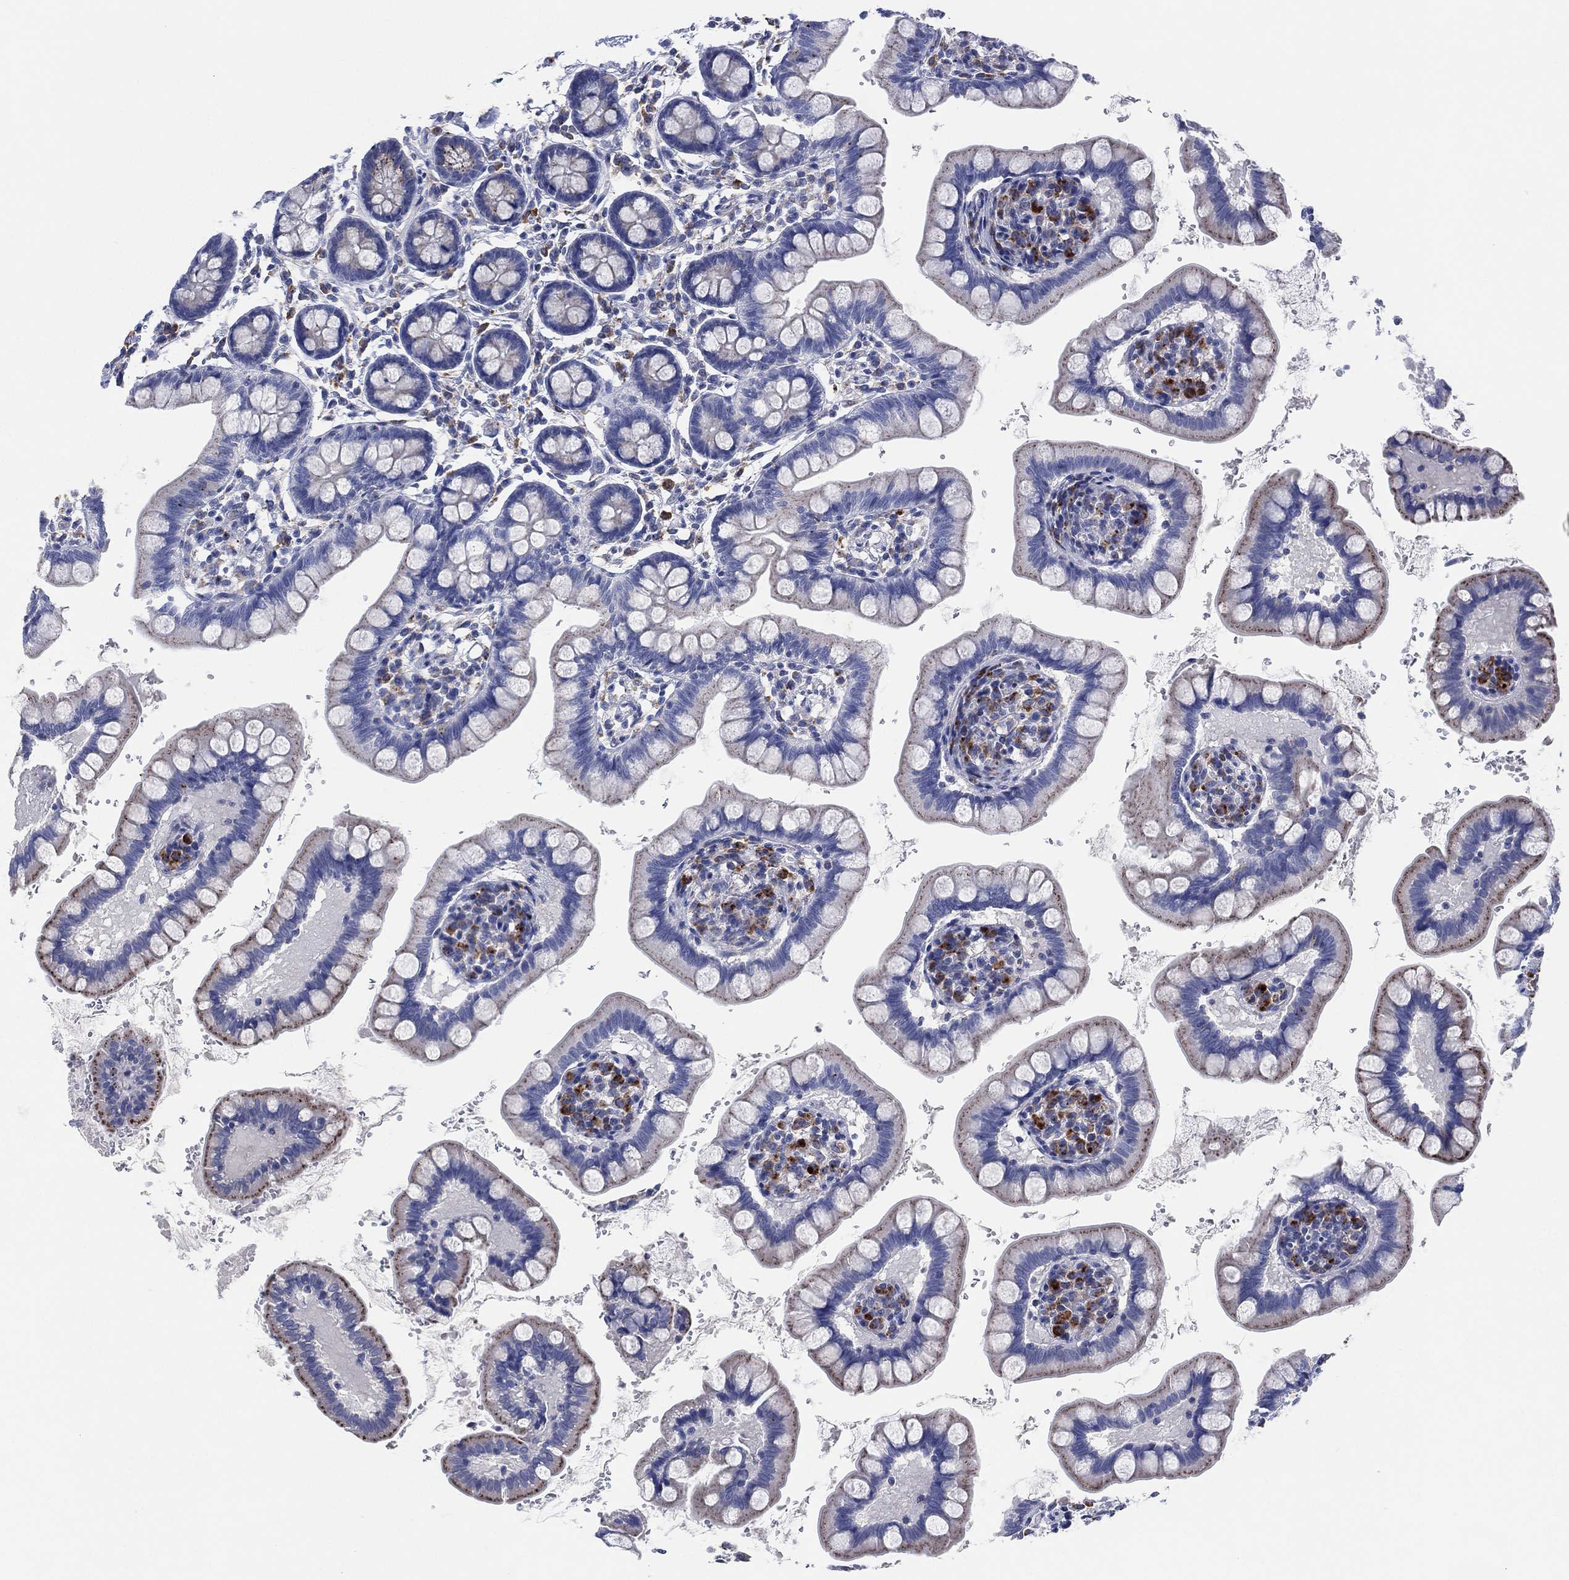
{"staining": {"intensity": "negative", "quantity": "none", "location": "none"}, "tissue": "small intestine", "cell_type": "Glandular cells", "image_type": "normal", "snomed": [{"axis": "morphology", "description": "Normal tissue, NOS"}, {"axis": "topography", "description": "Small intestine"}], "caption": "IHC micrograph of benign human small intestine stained for a protein (brown), which displays no positivity in glandular cells.", "gene": "GALNS", "patient": {"sex": "female", "age": 56}}